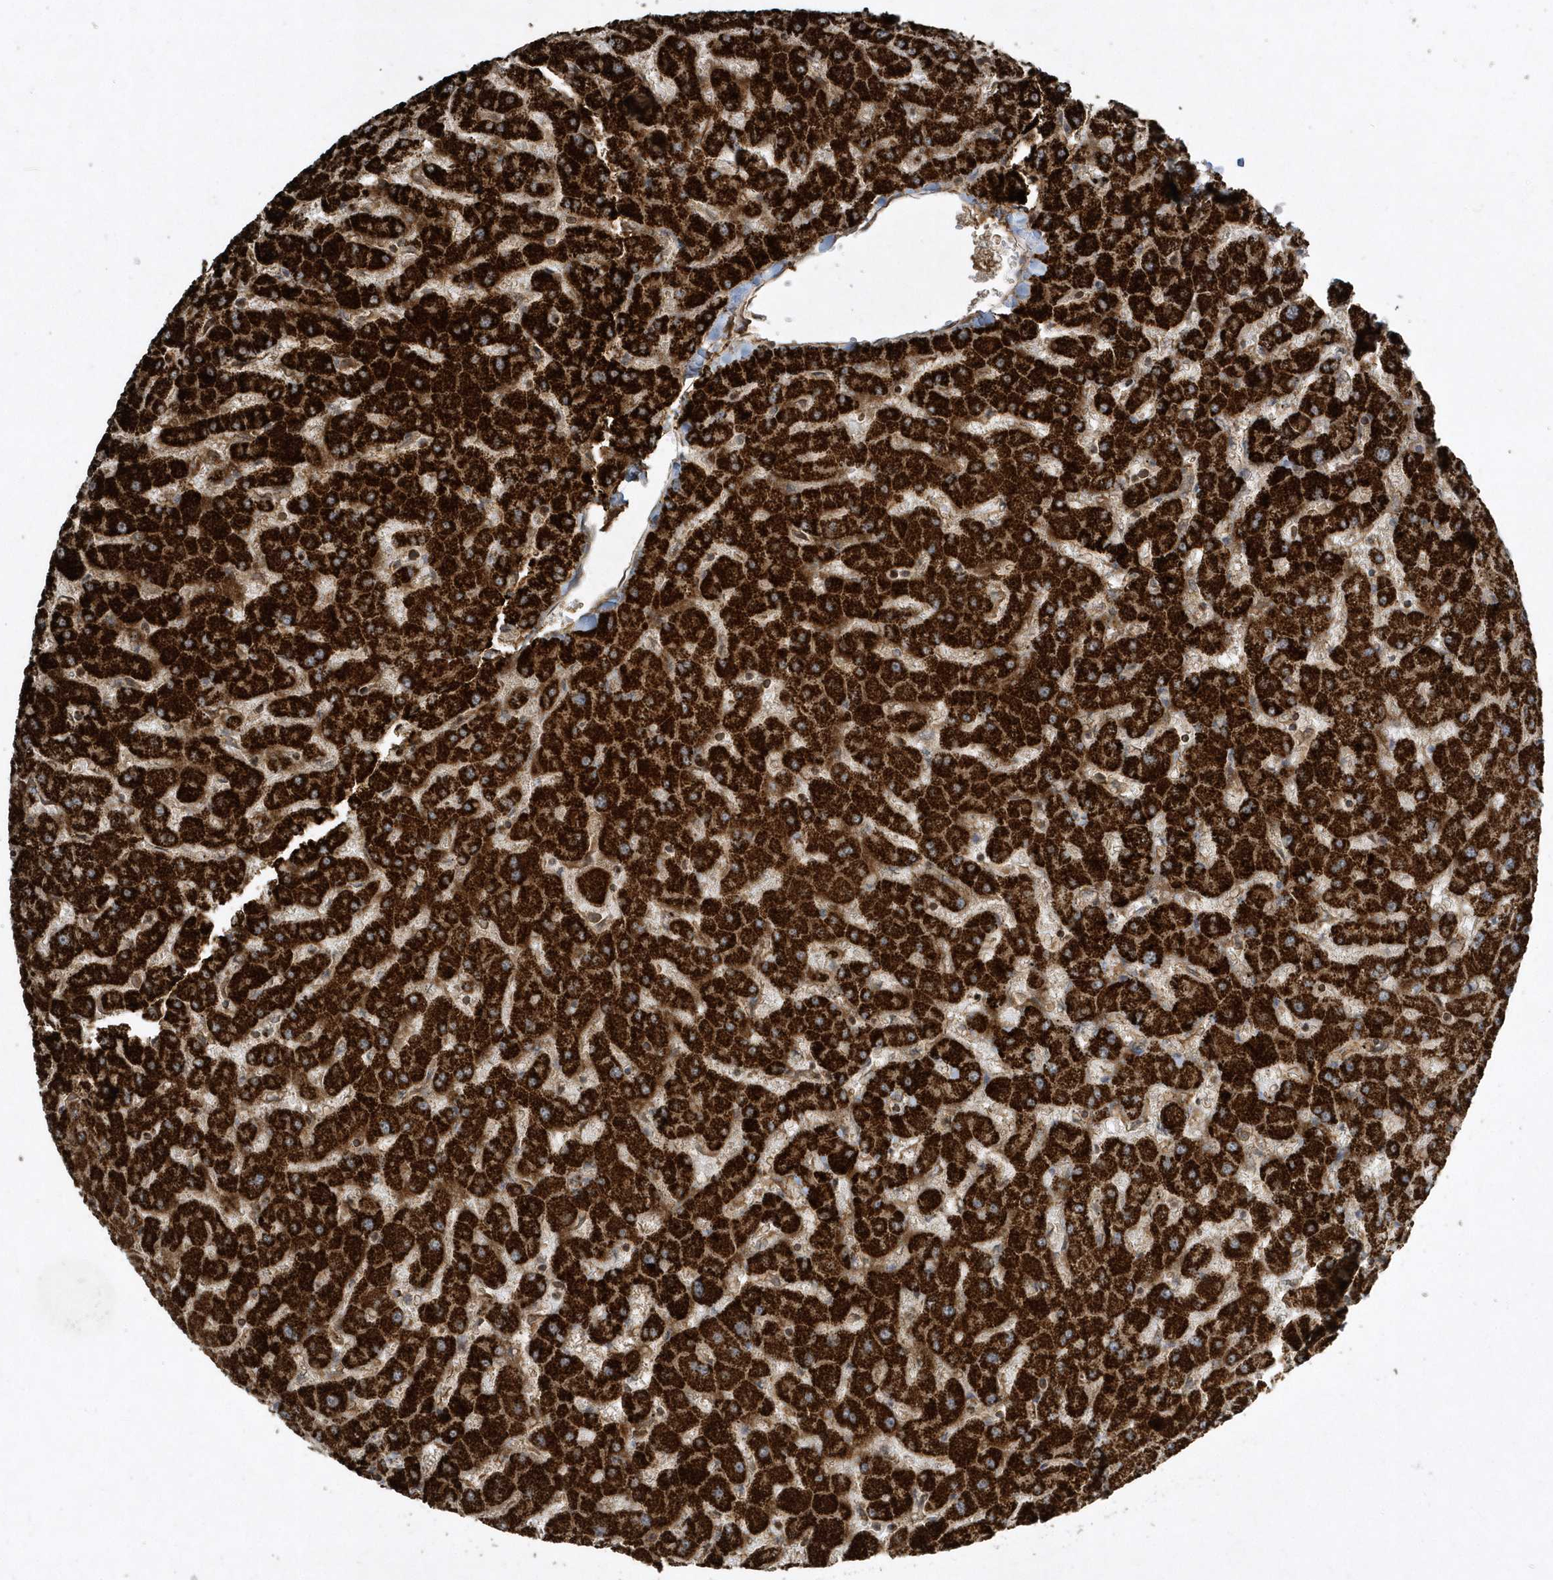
{"staining": {"intensity": "strong", "quantity": ">75%", "location": "cytoplasmic/membranous"}, "tissue": "liver", "cell_type": "Cholangiocytes", "image_type": "normal", "snomed": [{"axis": "morphology", "description": "Normal tissue, NOS"}, {"axis": "topography", "description": "Liver"}], "caption": "Immunohistochemical staining of unremarkable liver displays high levels of strong cytoplasmic/membranous positivity in about >75% of cholangiocytes.", "gene": "SENP8", "patient": {"sex": "female", "age": 63}}